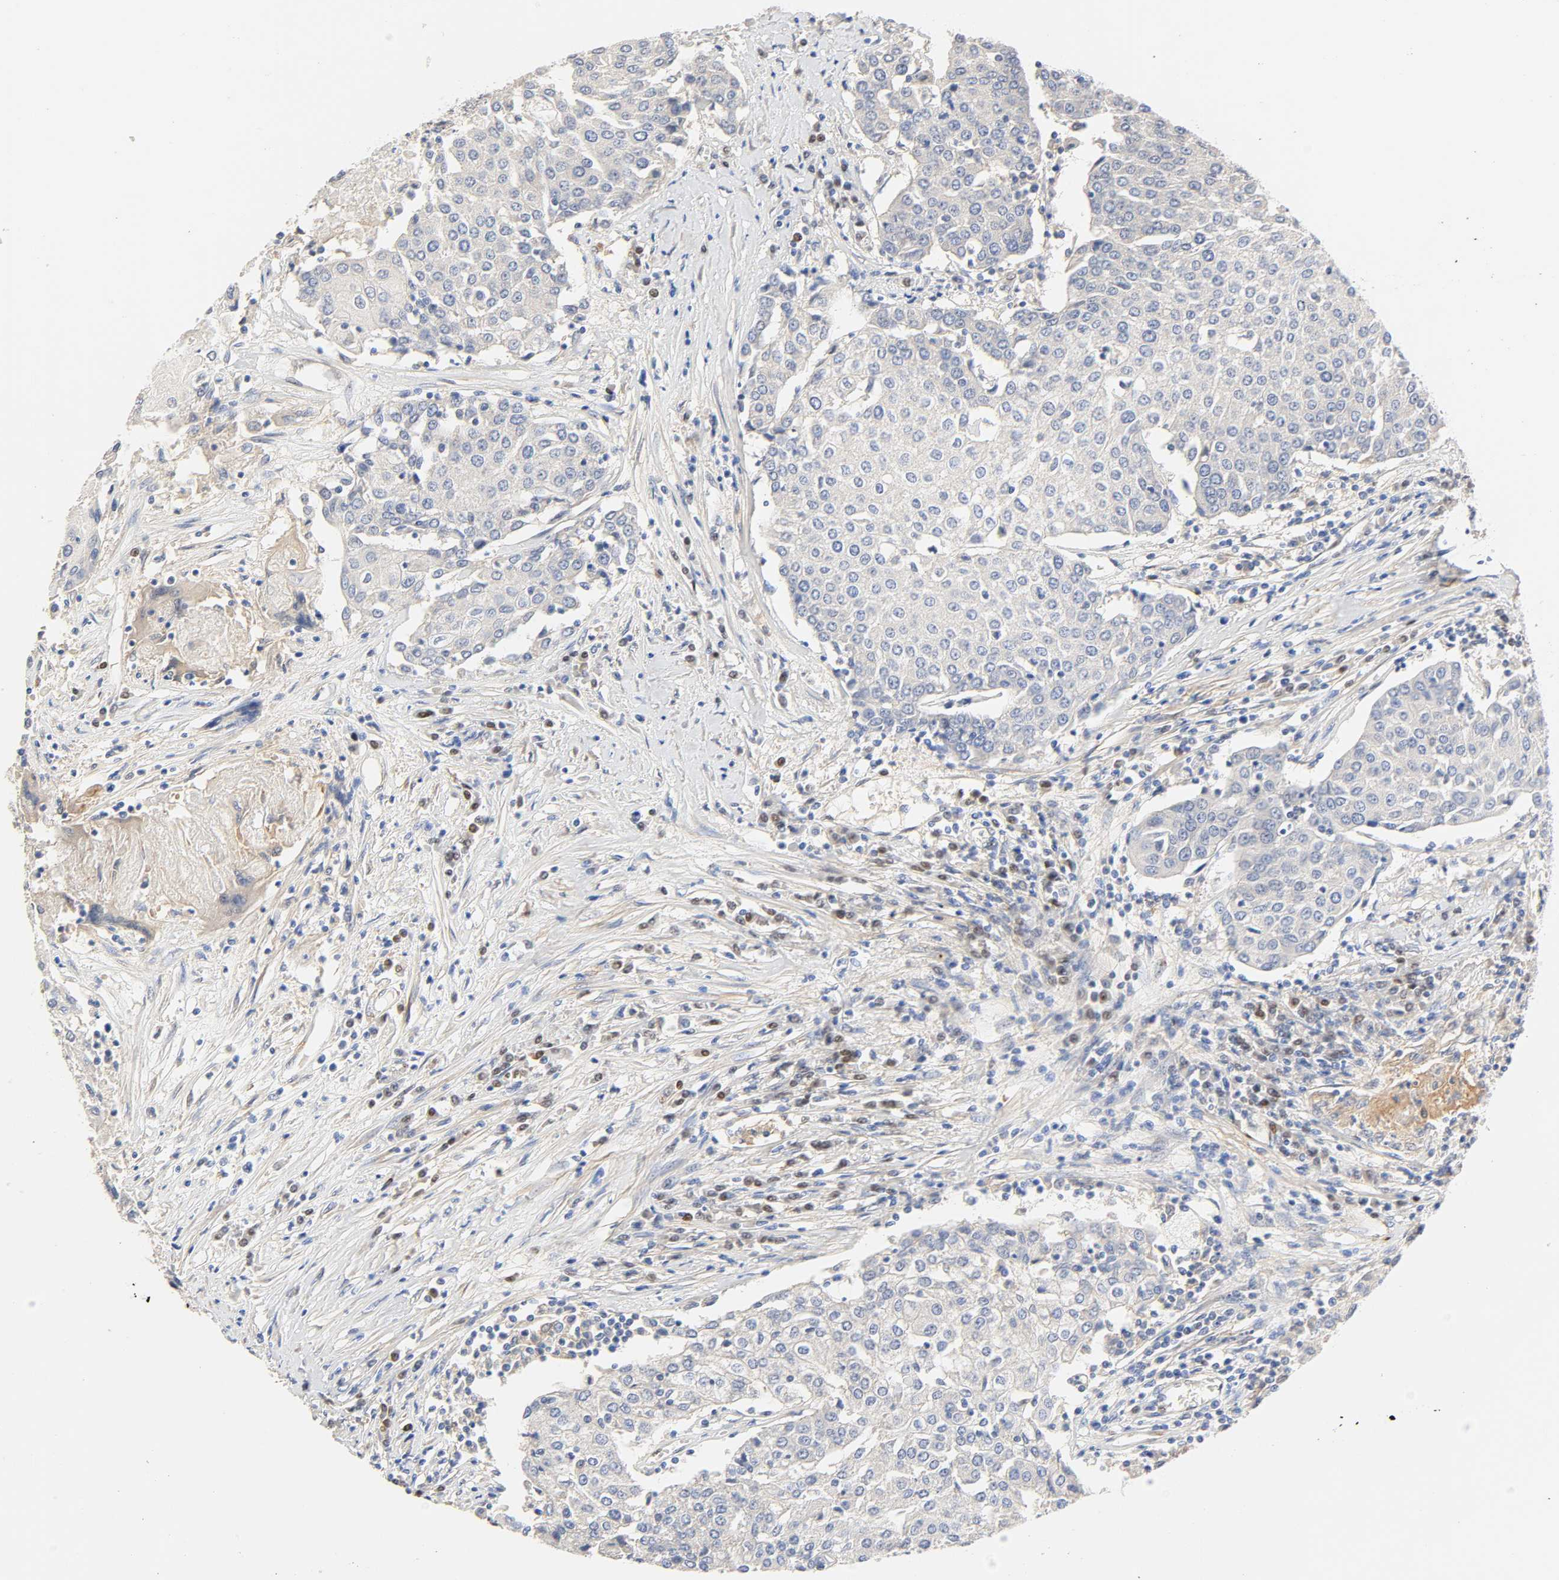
{"staining": {"intensity": "negative", "quantity": "none", "location": "none"}, "tissue": "urothelial cancer", "cell_type": "Tumor cells", "image_type": "cancer", "snomed": [{"axis": "morphology", "description": "Urothelial carcinoma, High grade"}, {"axis": "topography", "description": "Urinary bladder"}], "caption": "Photomicrograph shows no protein positivity in tumor cells of urothelial carcinoma (high-grade) tissue. (DAB (3,3'-diaminobenzidine) IHC, high magnification).", "gene": "BORCS8-MEF2B", "patient": {"sex": "female", "age": 85}}